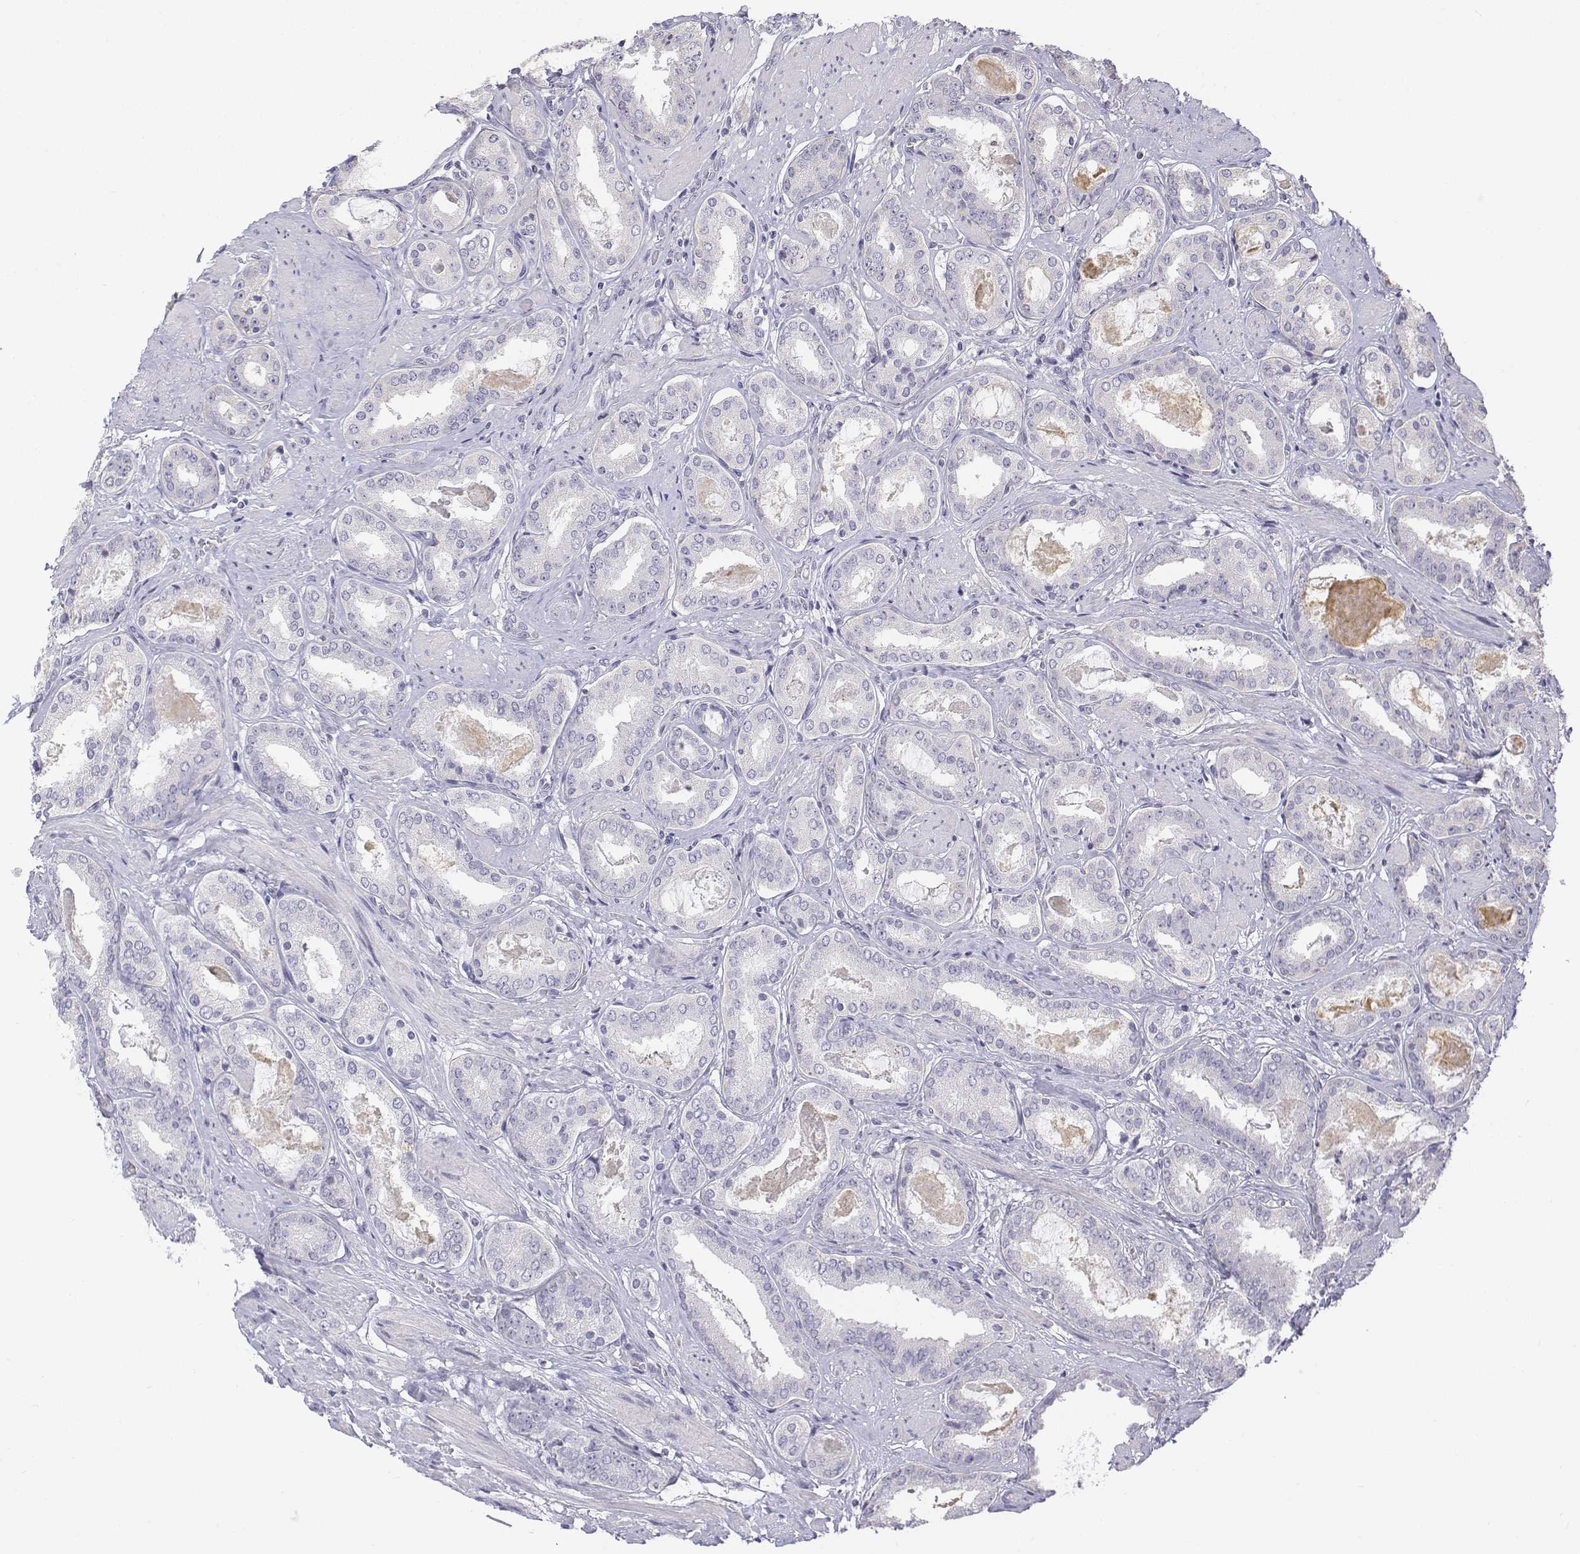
{"staining": {"intensity": "negative", "quantity": "none", "location": "none"}, "tissue": "prostate cancer", "cell_type": "Tumor cells", "image_type": "cancer", "snomed": [{"axis": "morphology", "description": "Adenocarcinoma, High grade"}, {"axis": "topography", "description": "Prostate"}], "caption": "An immunohistochemistry (IHC) image of prostate cancer (high-grade adenocarcinoma) is shown. There is no staining in tumor cells of prostate cancer (high-grade adenocarcinoma). (DAB (3,3'-diaminobenzidine) IHC with hematoxylin counter stain).", "gene": "LGSN", "patient": {"sex": "male", "age": 63}}